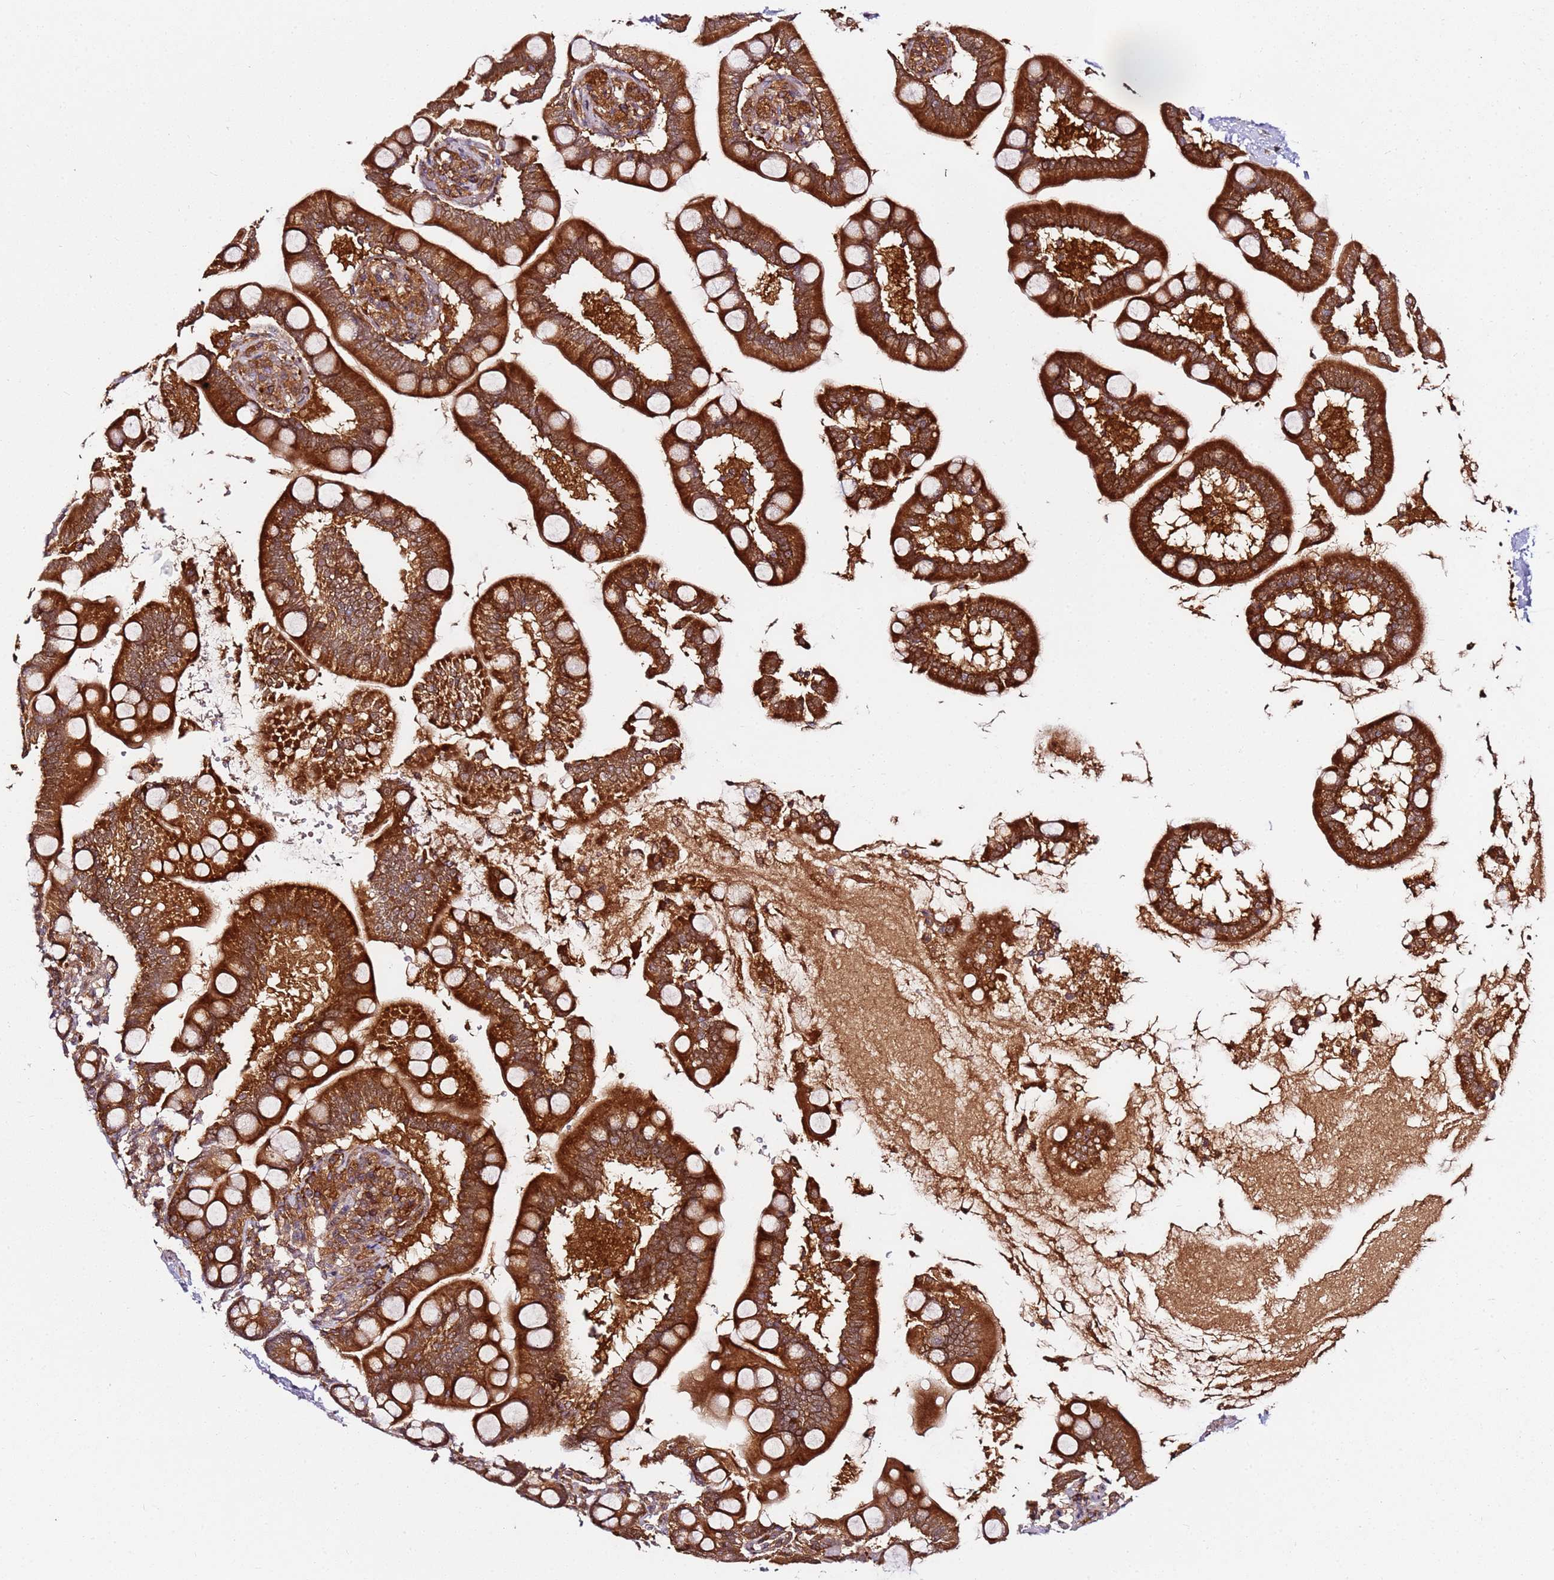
{"staining": {"intensity": "strong", "quantity": ">75%", "location": "cytoplasmic/membranous"}, "tissue": "small intestine", "cell_type": "Glandular cells", "image_type": "normal", "snomed": [{"axis": "morphology", "description": "Normal tissue, NOS"}, {"axis": "topography", "description": "Small intestine"}], "caption": "Small intestine stained for a protein (brown) displays strong cytoplasmic/membranous positive positivity in approximately >75% of glandular cells.", "gene": "PRMT7", "patient": {"sex": "female", "age": 64}}